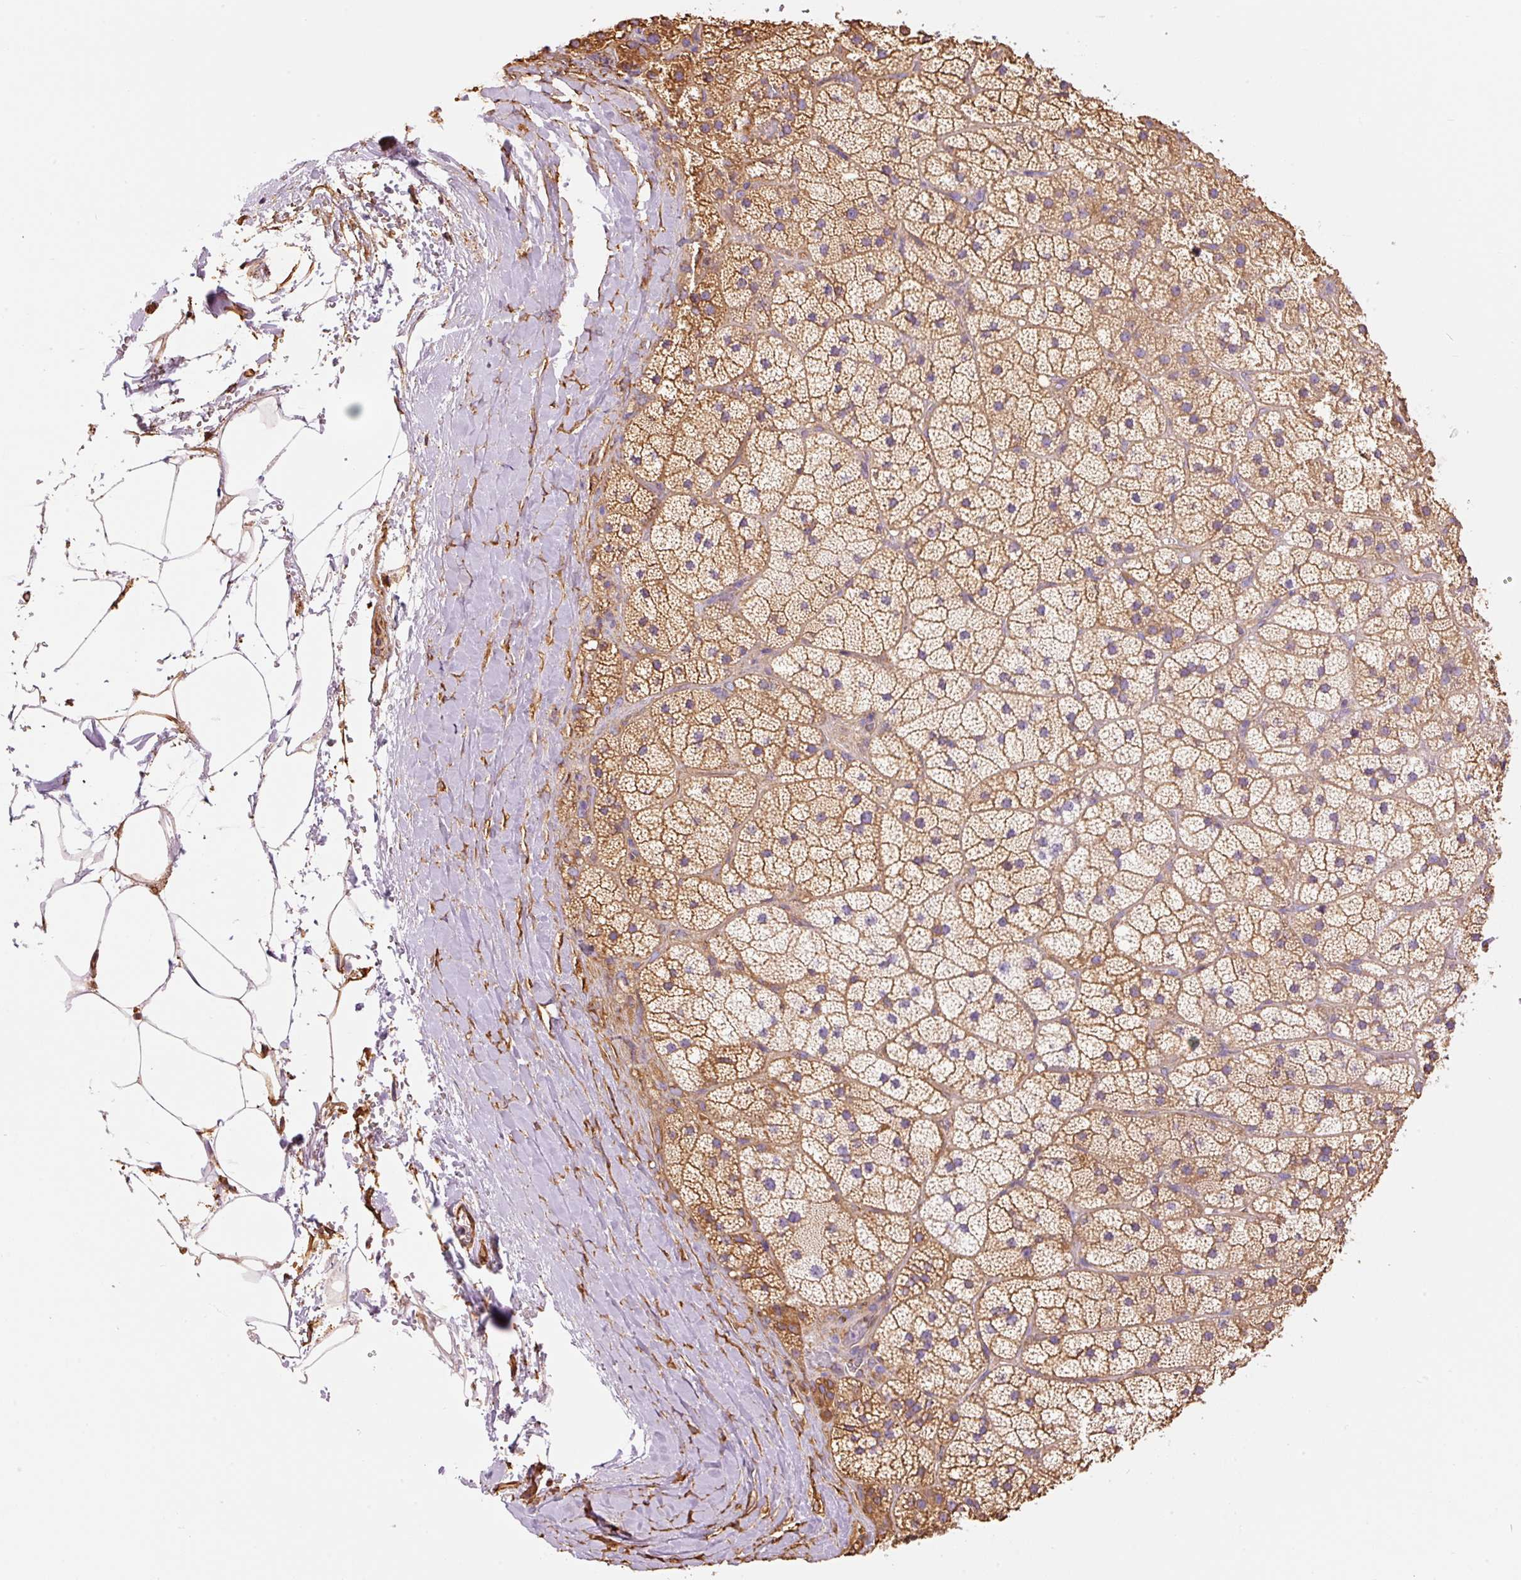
{"staining": {"intensity": "moderate", "quantity": ">75%", "location": "cytoplasmic/membranous"}, "tissue": "adrenal gland", "cell_type": "Glandular cells", "image_type": "normal", "snomed": [{"axis": "morphology", "description": "Normal tissue, NOS"}, {"axis": "topography", "description": "Adrenal gland"}], "caption": "A brown stain labels moderate cytoplasmic/membranous staining of a protein in glandular cells of unremarkable human adrenal gland. (IHC, brightfield microscopy, high magnification).", "gene": "ENSG00000249624", "patient": {"sex": "male", "age": 57}}